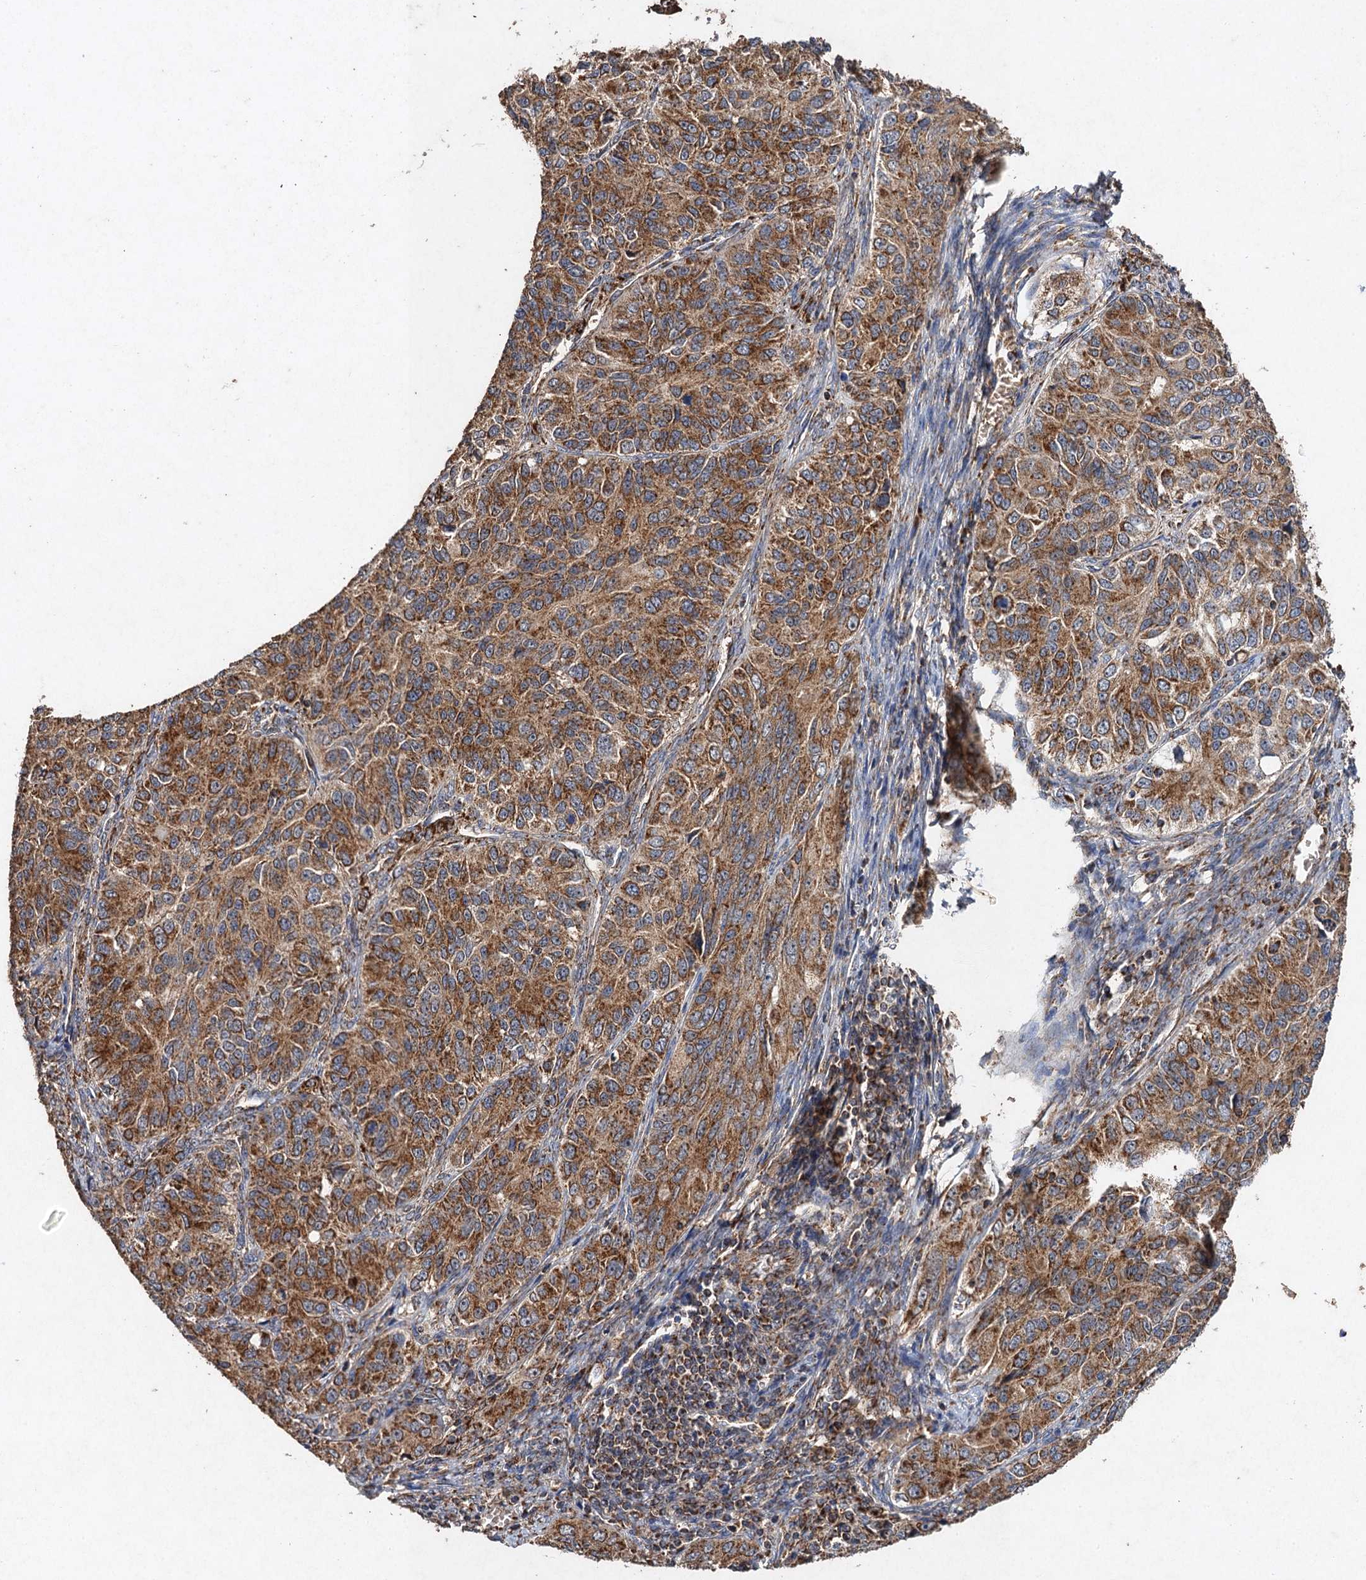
{"staining": {"intensity": "moderate", "quantity": ">75%", "location": "cytoplasmic/membranous"}, "tissue": "ovarian cancer", "cell_type": "Tumor cells", "image_type": "cancer", "snomed": [{"axis": "morphology", "description": "Carcinoma, endometroid"}, {"axis": "topography", "description": "Ovary"}], "caption": "This photomicrograph demonstrates IHC staining of ovarian endometroid carcinoma, with medium moderate cytoplasmic/membranous expression in about >75% of tumor cells.", "gene": "NDUFA13", "patient": {"sex": "female", "age": 51}}